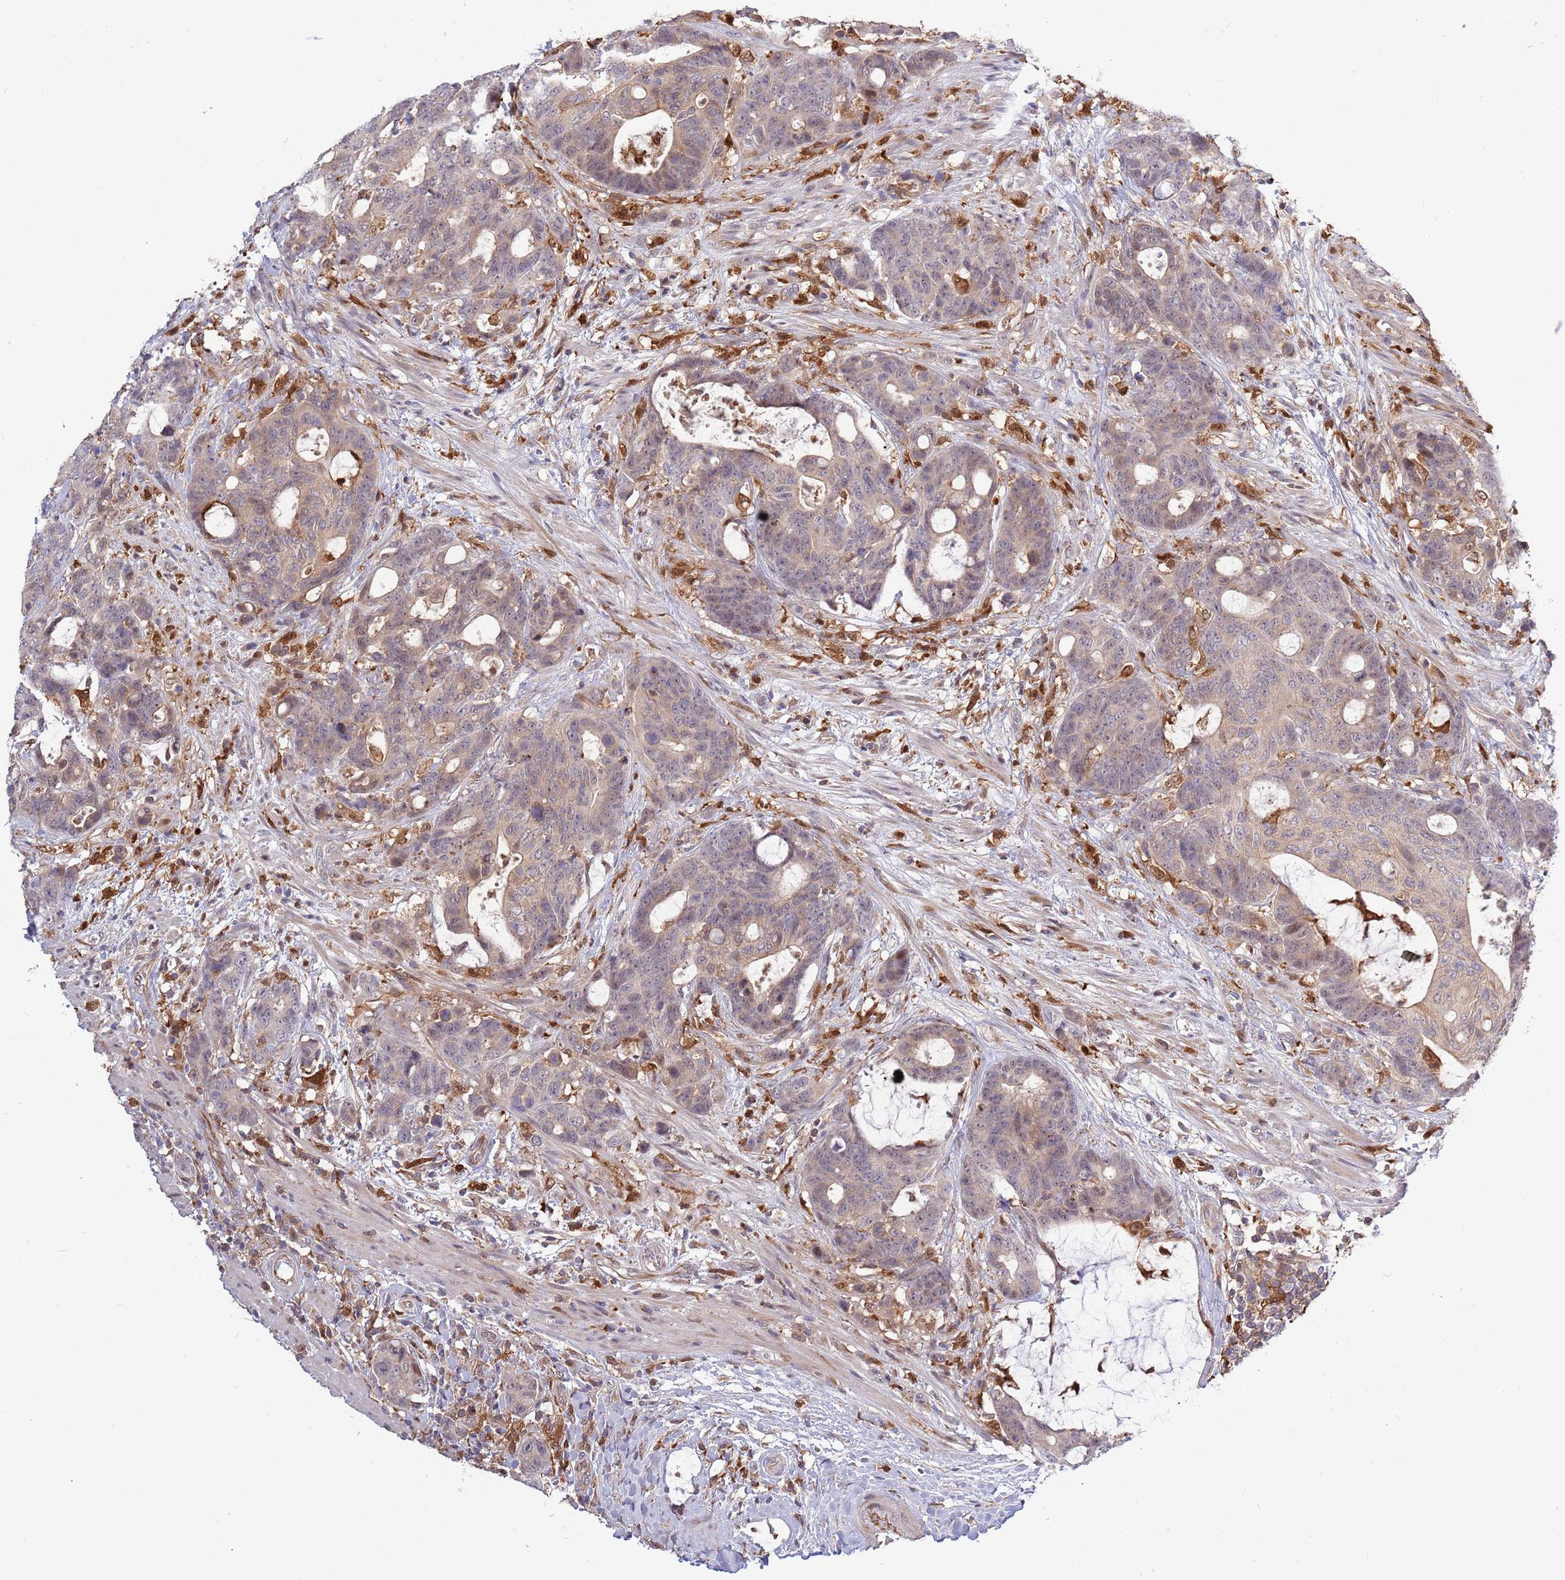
{"staining": {"intensity": "weak", "quantity": "<25%", "location": "cytoplasmic/membranous"}, "tissue": "colorectal cancer", "cell_type": "Tumor cells", "image_type": "cancer", "snomed": [{"axis": "morphology", "description": "Adenocarcinoma, NOS"}, {"axis": "topography", "description": "Colon"}], "caption": "This is an immunohistochemistry micrograph of adenocarcinoma (colorectal). There is no expression in tumor cells.", "gene": "CCNJL", "patient": {"sex": "female", "age": 82}}